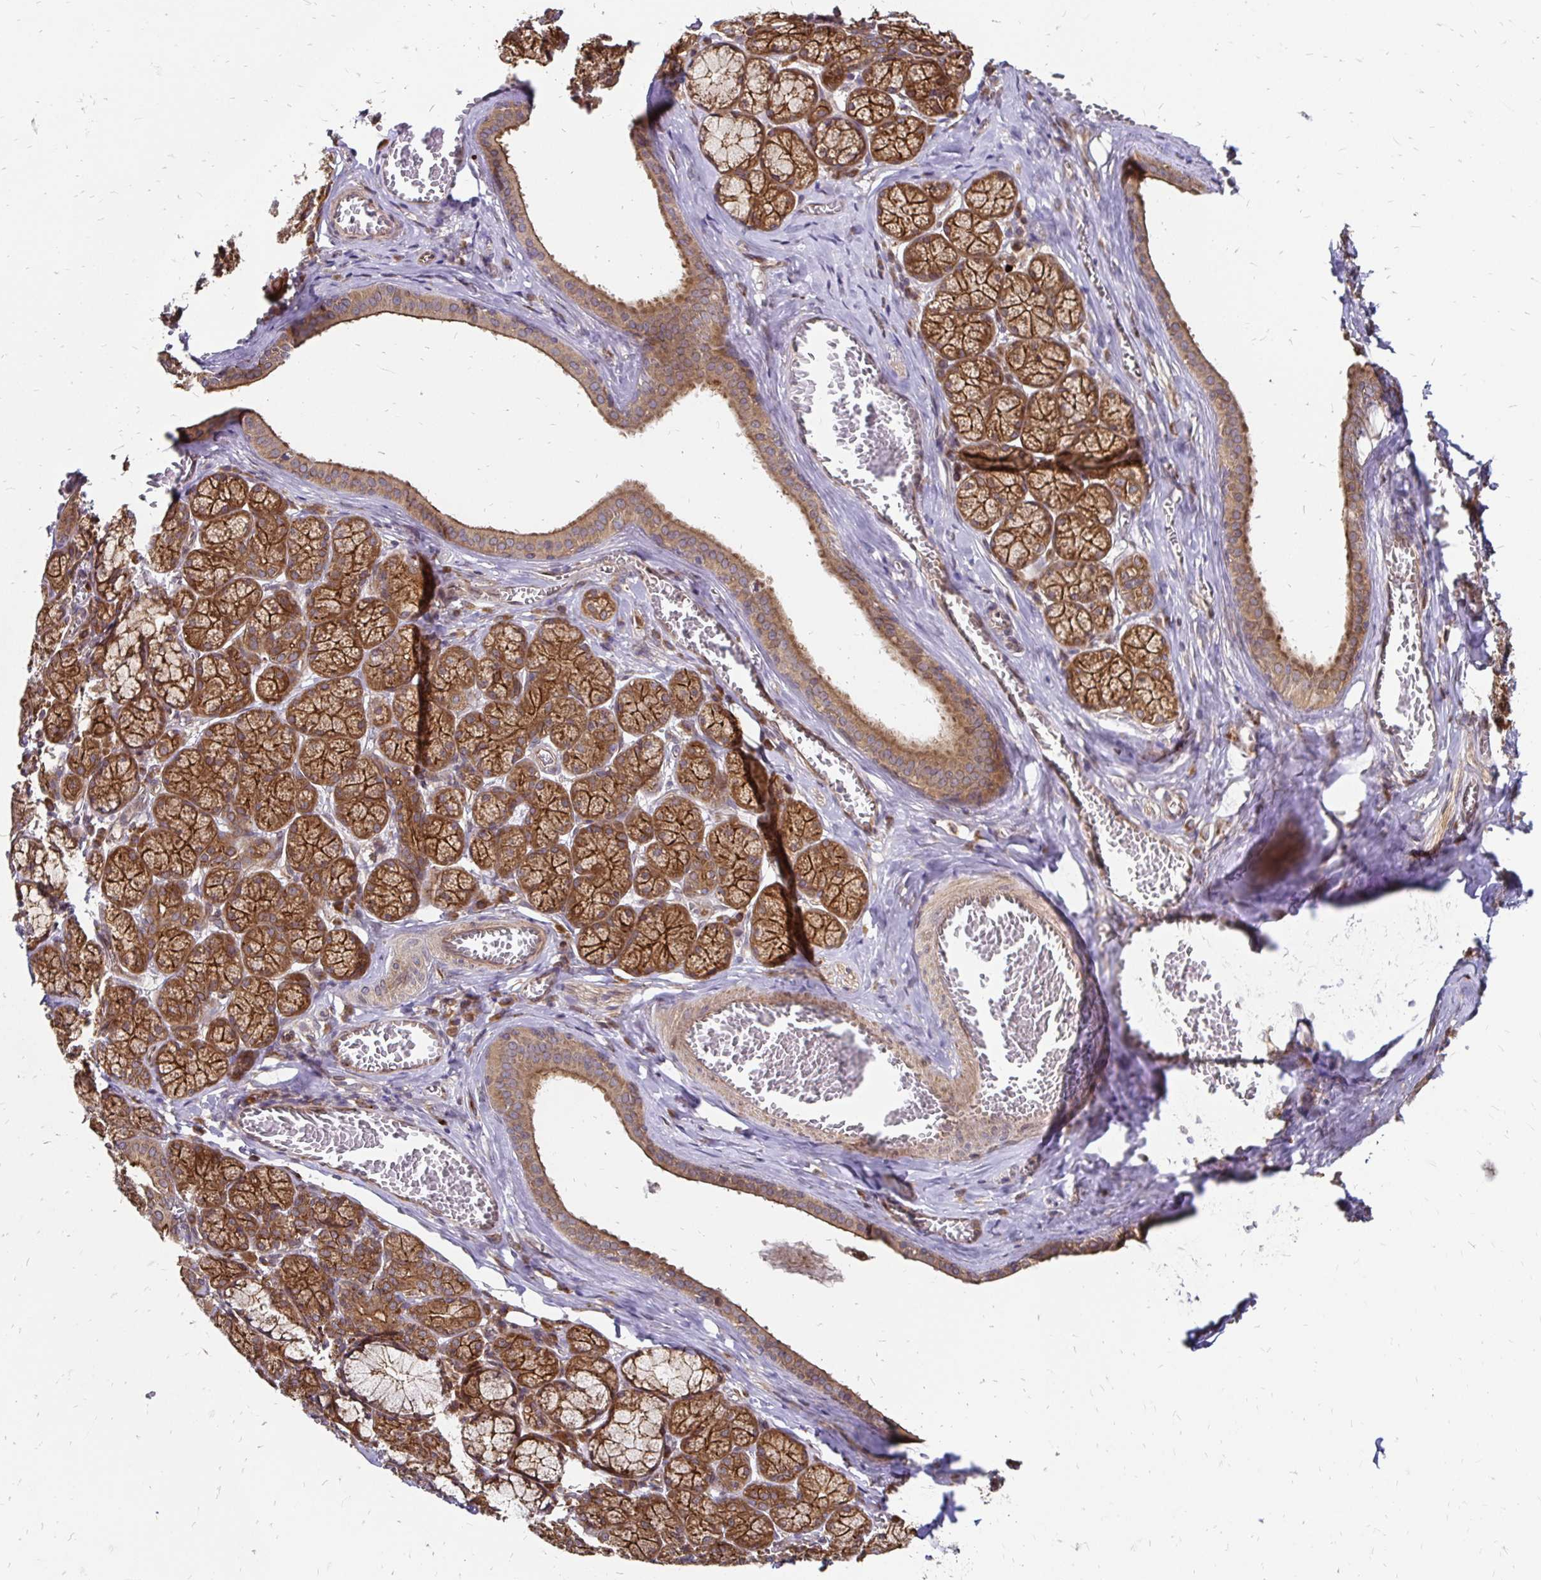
{"staining": {"intensity": "strong", "quantity": ">75%", "location": "cytoplasmic/membranous"}, "tissue": "salivary gland", "cell_type": "Glandular cells", "image_type": "normal", "snomed": [{"axis": "morphology", "description": "Normal tissue, NOS"}, {"axis": "topography", "description": "Salivary gland"}], "caption": "This micrograph demonstrates immunohistochemistry staining of unremarkable human salivary gland, with high strong cytoplasmic/membranous staining in about >75% of glandular cells.", "gene": "ZW10", "patient": {"sex": "female", "age": 24}}